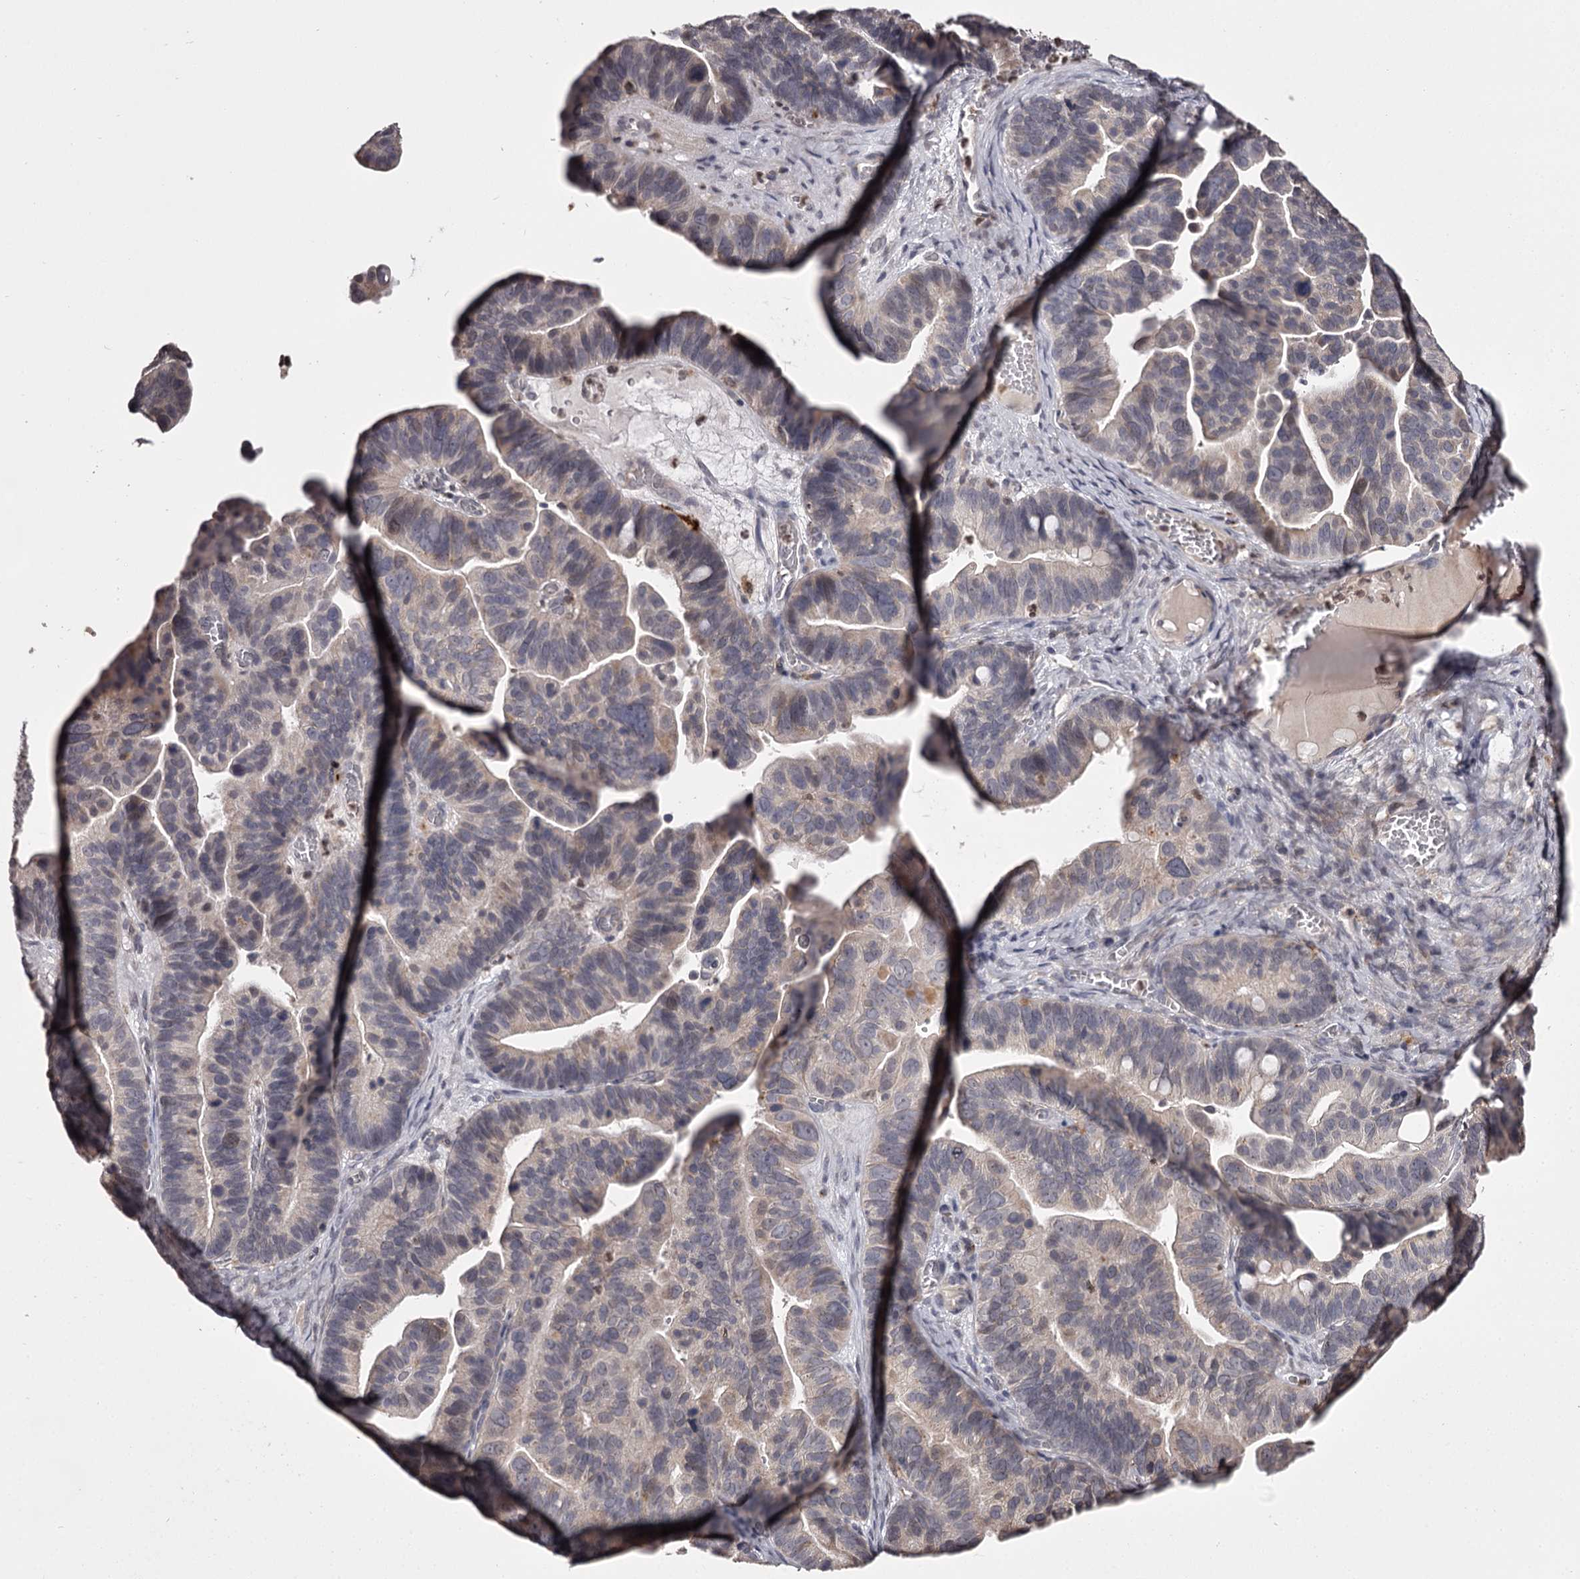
{"staining": {"intensity": "negative", "quantity": "none", "location": "none"}, "tissue": "ovarian cancer", "cell_type": "Tumor cells", "image_type": "cancer", "snomed": [{"axis": "morphology", "description": "Cystadenocarcinoma, serous, NOS"}, {"axis": "topography", "description": "Ovary"}], "caption": "DAB immunohistochemical staining of ovarian serous cystadenocarcinoma demonstrates no significant expression in tumor cells.", "gene": "SLC32A1", "patient": {"sex": "female", "age": 56}}